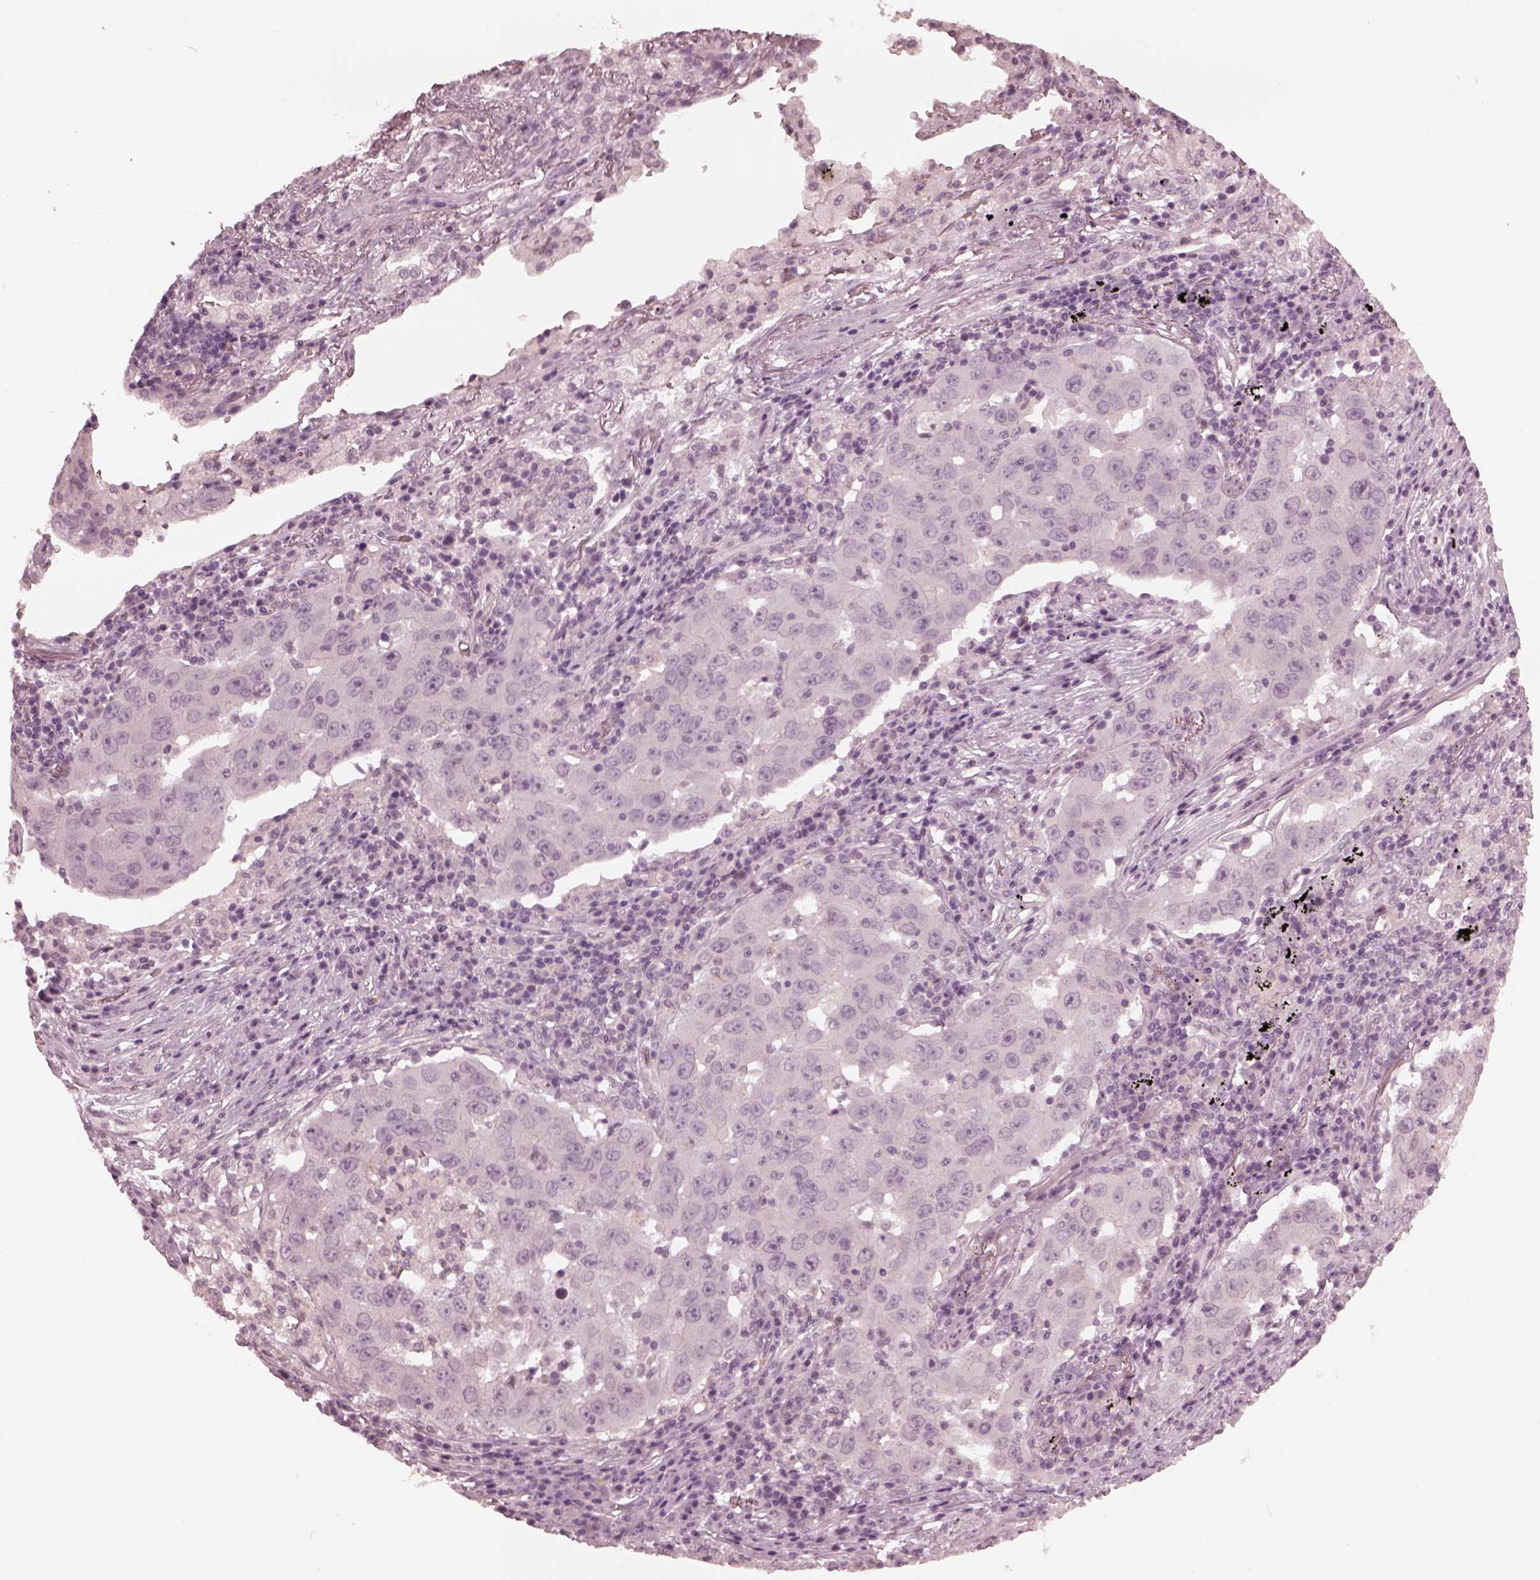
{"staining": {"intensity": "negative", "quantity": "none", "location": "none"}, "tissue": "lung cancer", "cell_type": "Tumor cells", "image_type": "cancer", "snomed": [{"axis": "morphology", "description": "Adenocarcinoma, NOS"}, {"axis": "topography", "description": "Lung"}], "caption": "Human adenocarcinoma (lung) stained for a protein using immunohistochemistry (IHC) shows no expression in tumor cells.", "gene": "CCDC170", "patient": {"sex": "male", "age": 73}}